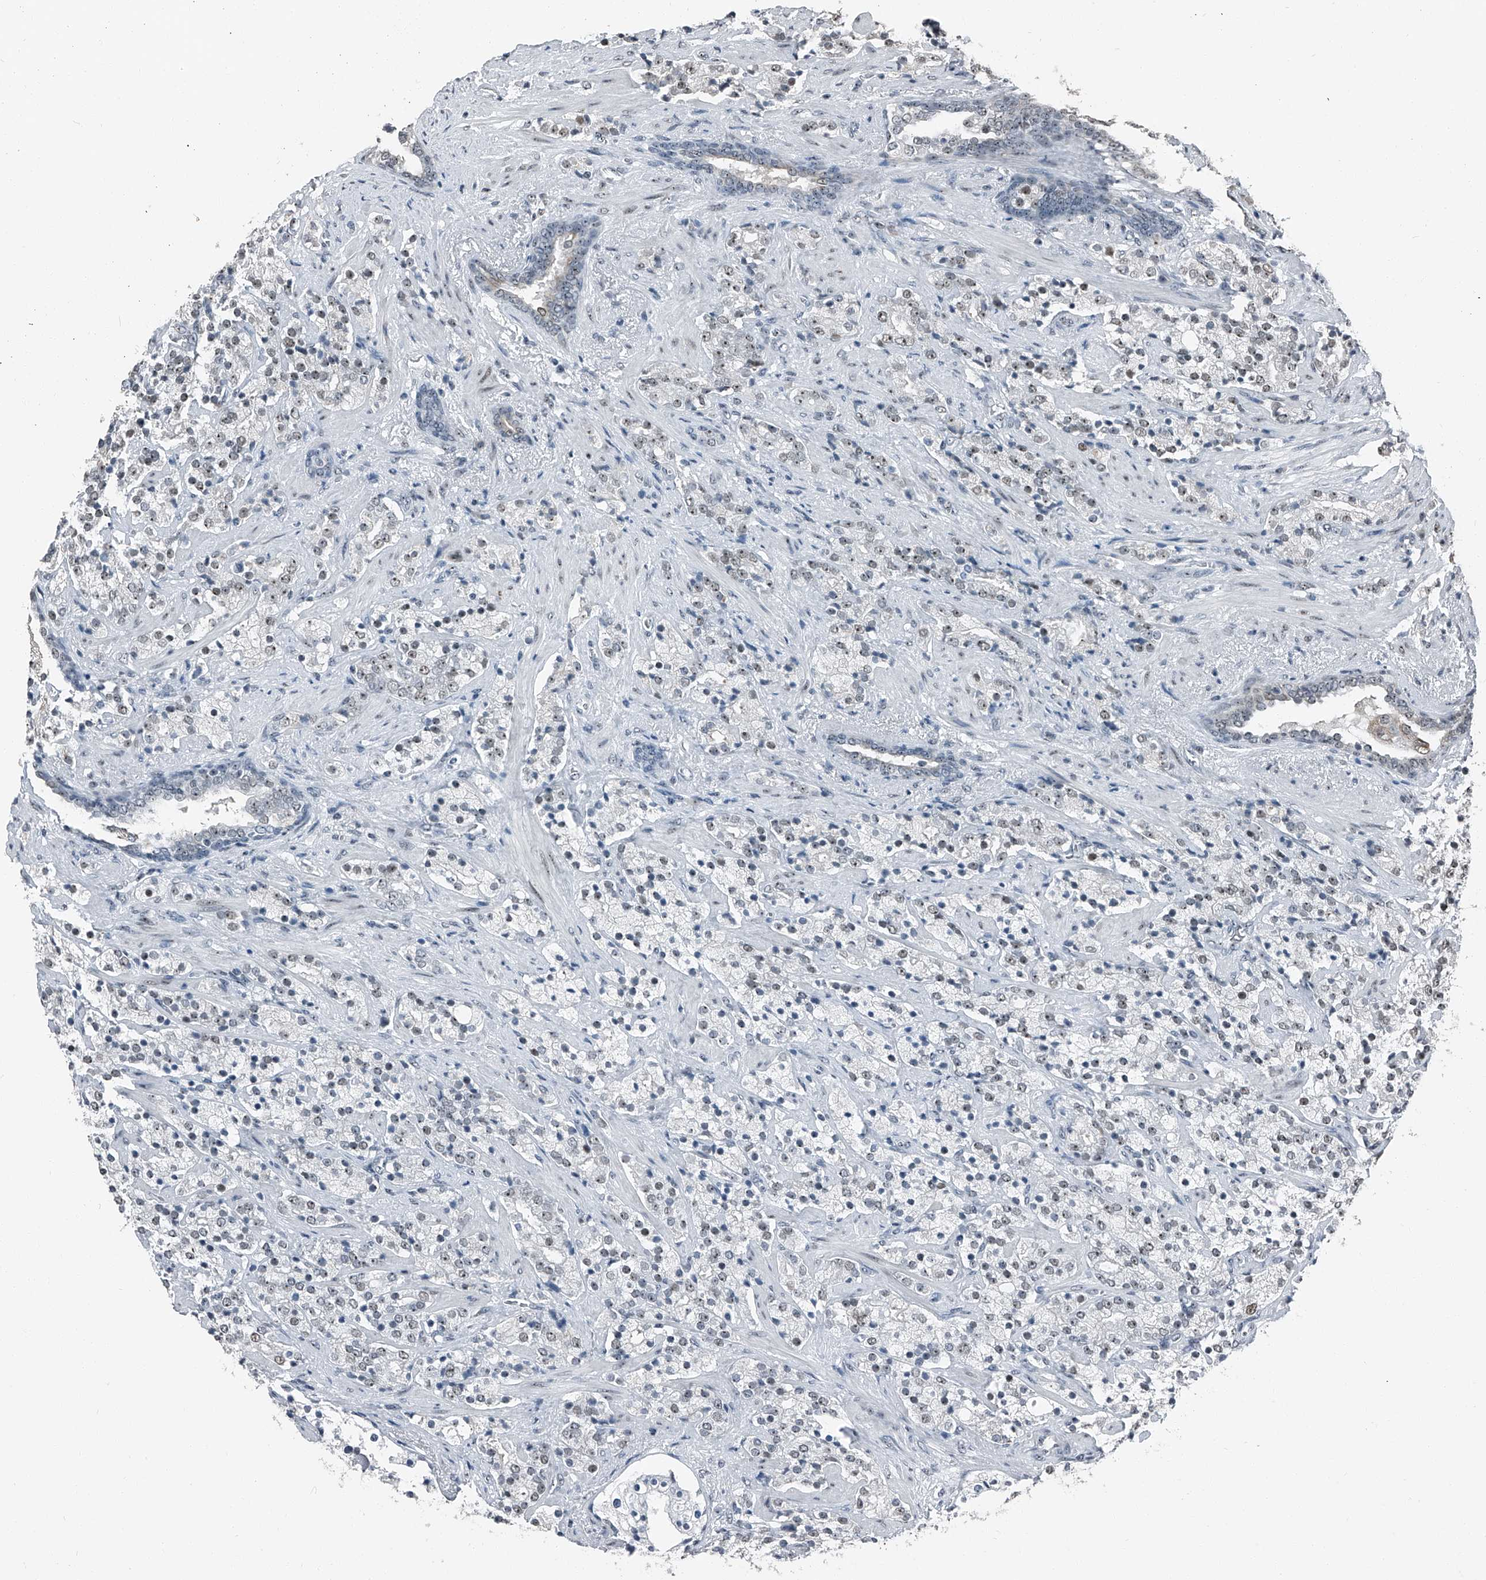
{"staining": {"intensity": "weak", "quantity": ">75%", "location": "nuclear"}, "tissue": "prostate cancer", "cell_type": "Tumor cells", "image_type": "cancer", "snomed": [{"axis": "morphology", "description": "Adenocarcinoma, High grade"}, {"axis": "topography", "description": "Prostate"}], "caption": "Protein staining by IHC reveals weak nuclear staining in approximately >75% of tumor cells in prostate cancer (high-grade adenocarcinoma). Using DAB (brown) and hematoxylin (blue) stains, captured at high magnification using brightfield microscopy.", "gene": "TCOF1", "patient": {"sex": "male", "age": 71}}